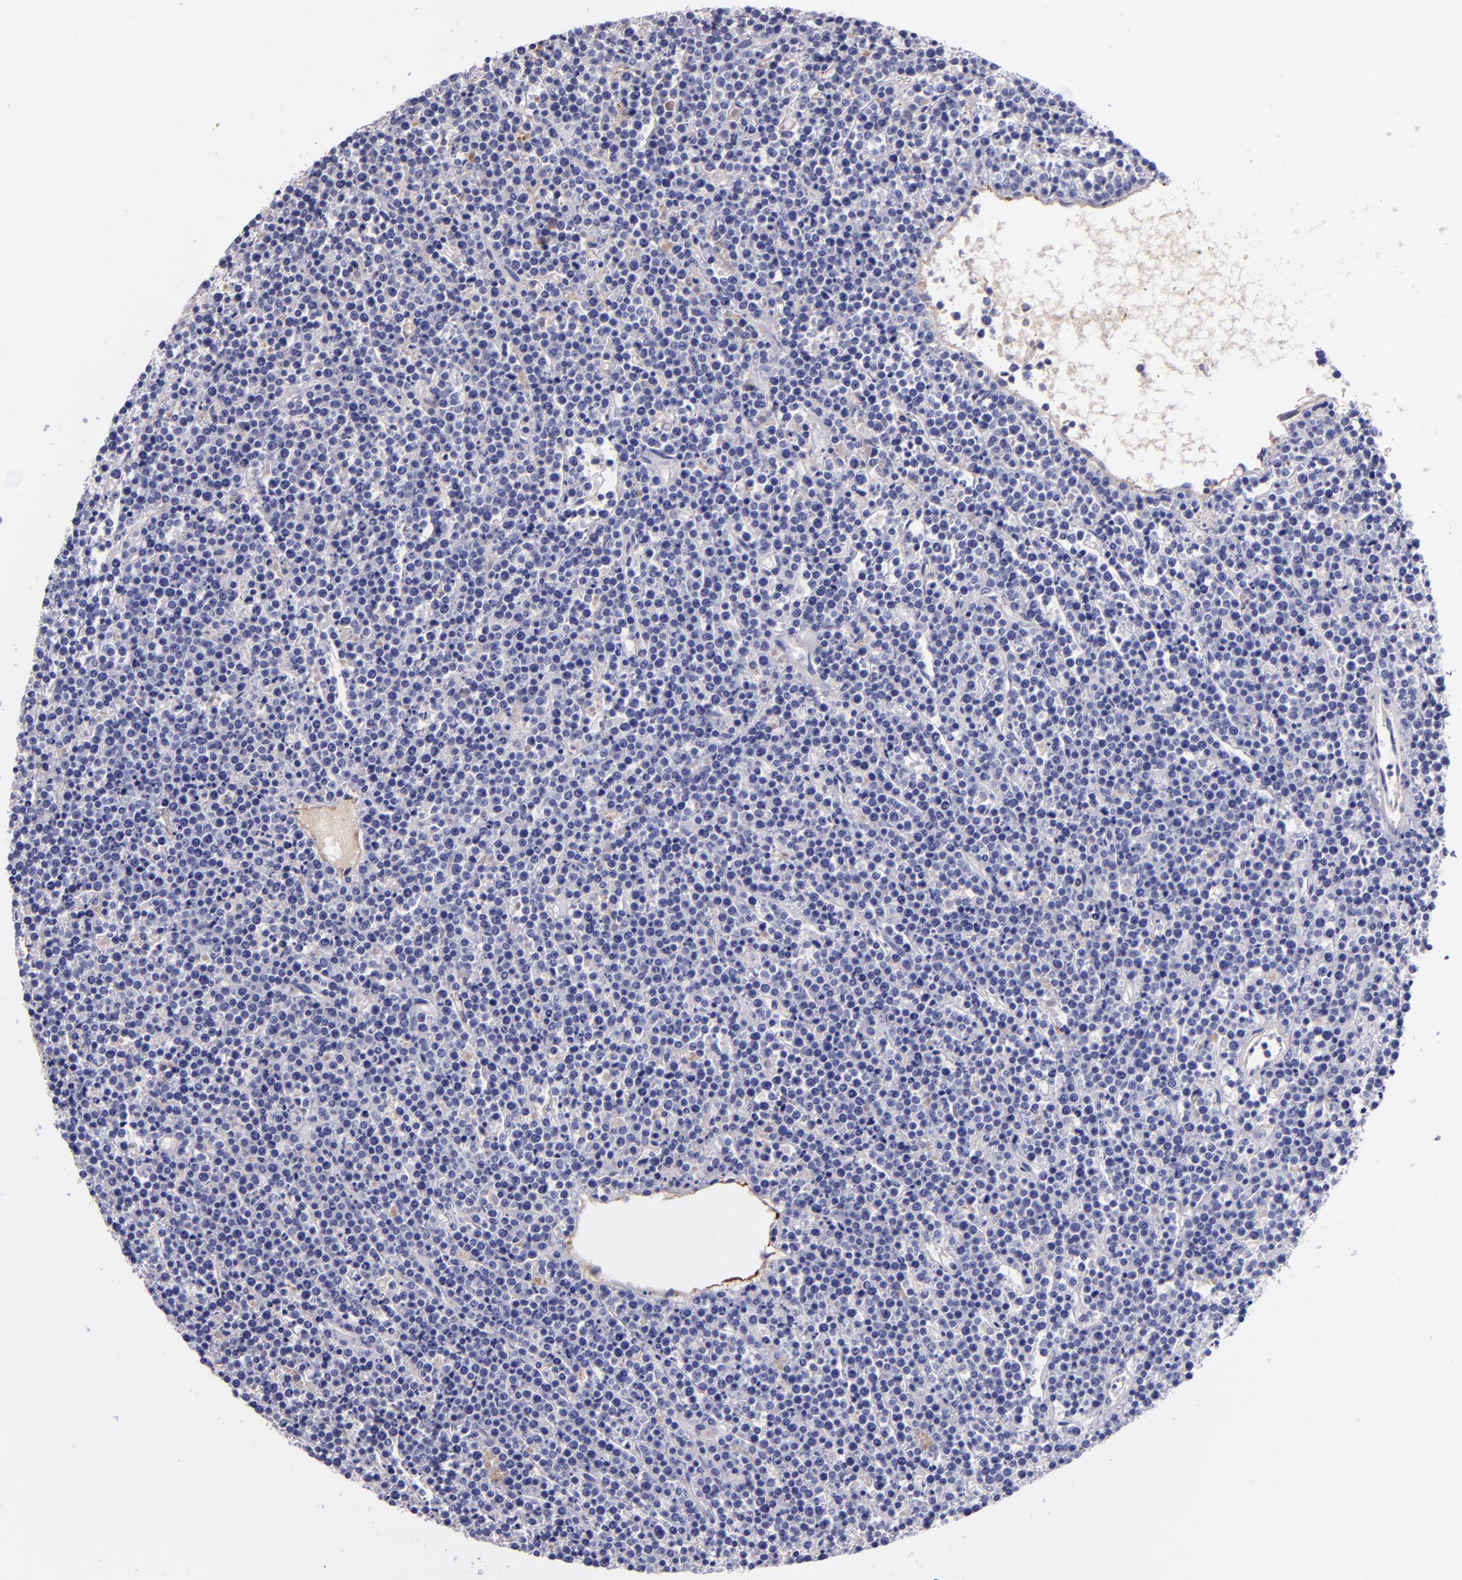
{"staining": {"intensity": "negative", "quantity": "none", "location": "none"}, "tissue": "lymphoma", "cell_type": "Tumor cells", "image_type": "cancer", "snomed": [{"axis": "morphology", "description": "Malignant lymphoma, non-Hodgkin's type, High grade"}, {"axis": "topography", "description": "Ovary"}], "caption": "There is no significant staining in tumor cells of high-grade malignant lymphoma, non-Hodgkin's type.", "gene": "KNG1", "patient": {"sex": "female", "age": 56}}